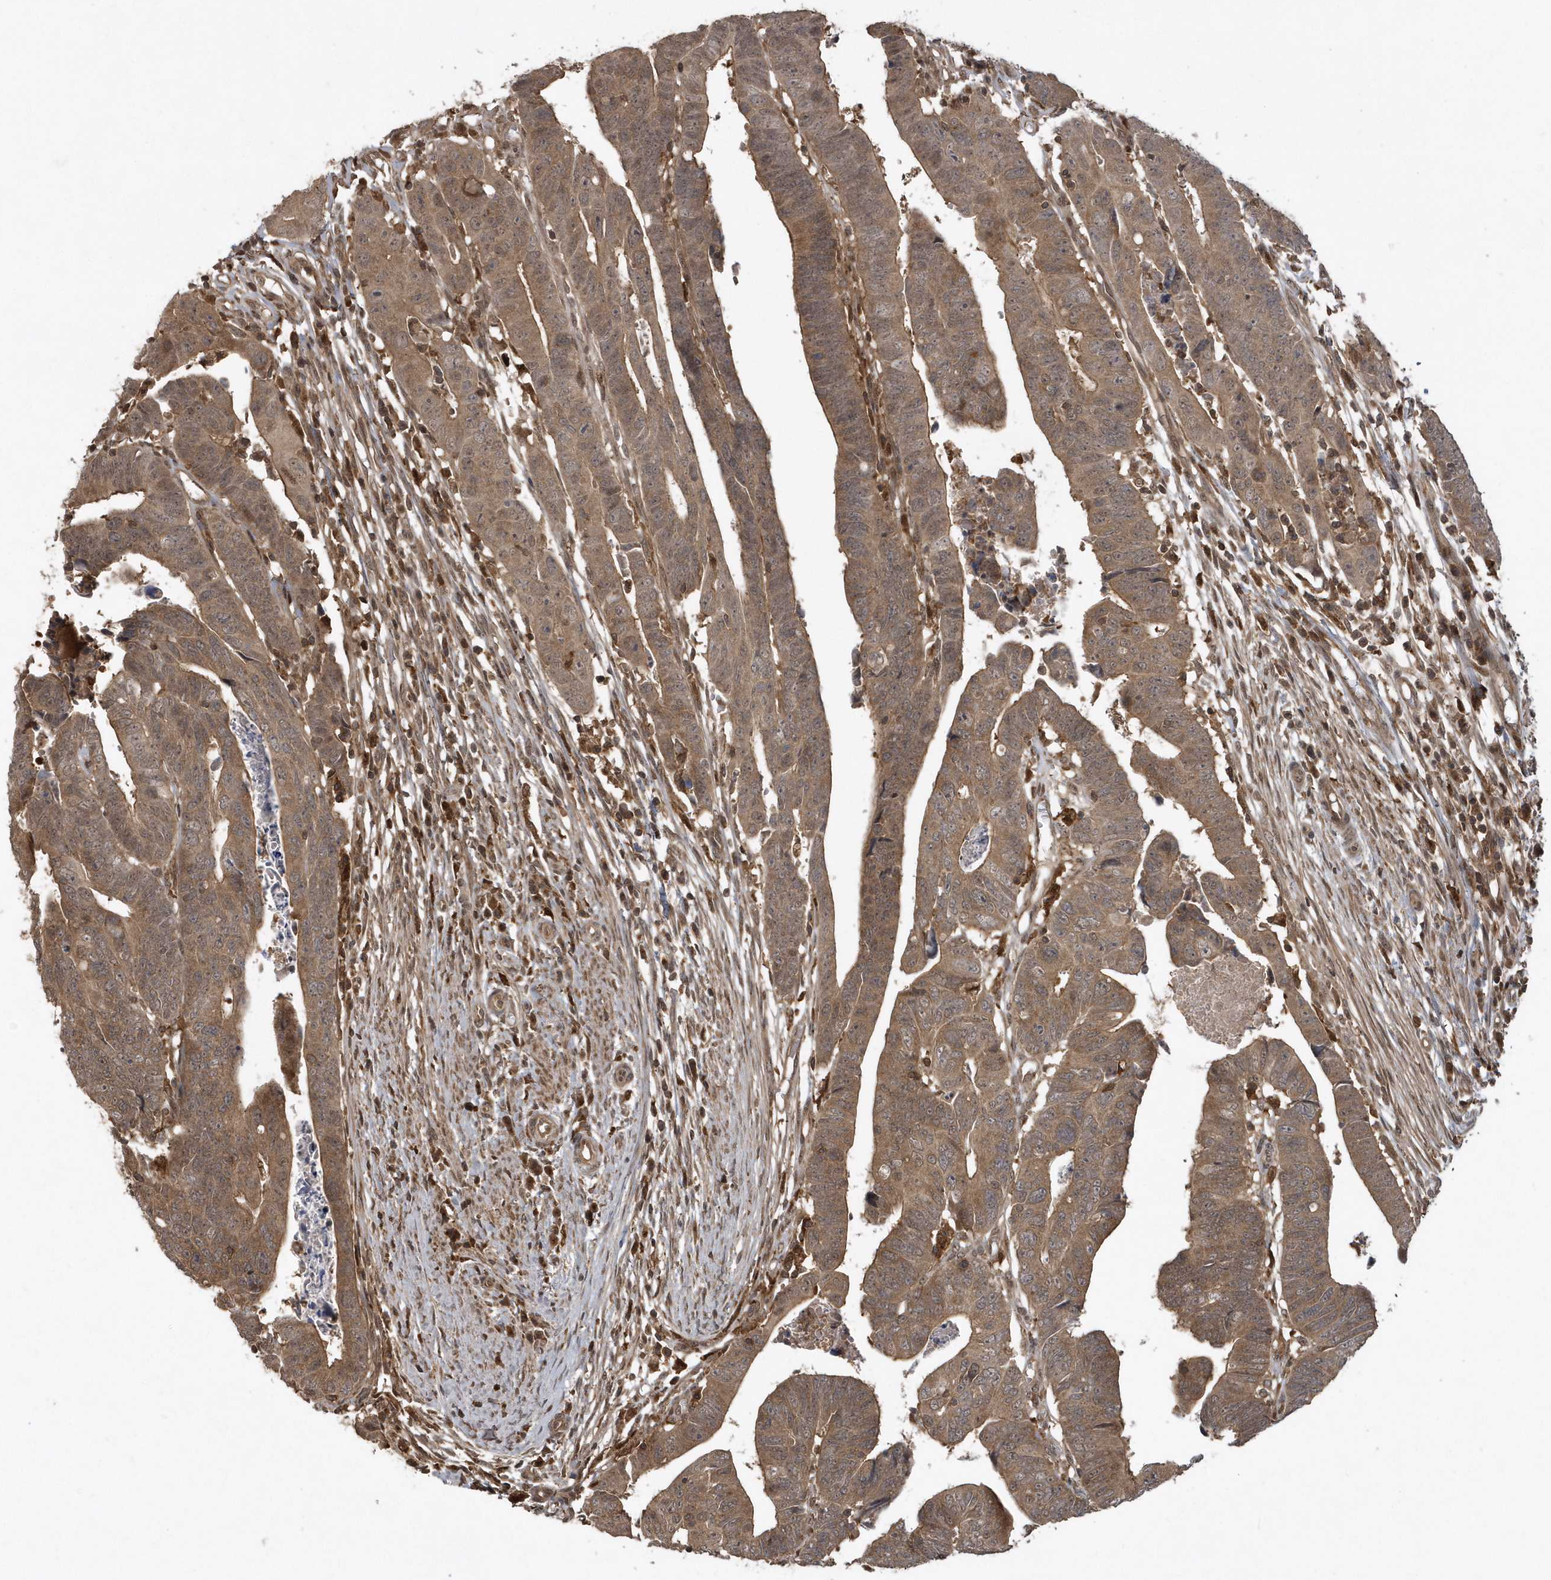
{"staining": {"intensity": "moderate", "quantity": ">75%", "location": "cytoplasmic/membranous"}, "tissue": "colorectal cancer", "cell_type": "Tumor cells", "image_type": "cancer", "snomed": [{"axis": "morphology", "description": "Adenocarcinoma, NOS"}, {"axis": "topography", "description": "Rectum"}], "caption": "Immunohistochemistry (DAB) staining of human colorectal adenocarcinoma displays moderate cytoplasmic/membranous protein expression in about >75% of tumor cells.", "gene": "LACC1", "patient": {"sex": "female", "age": 65}}